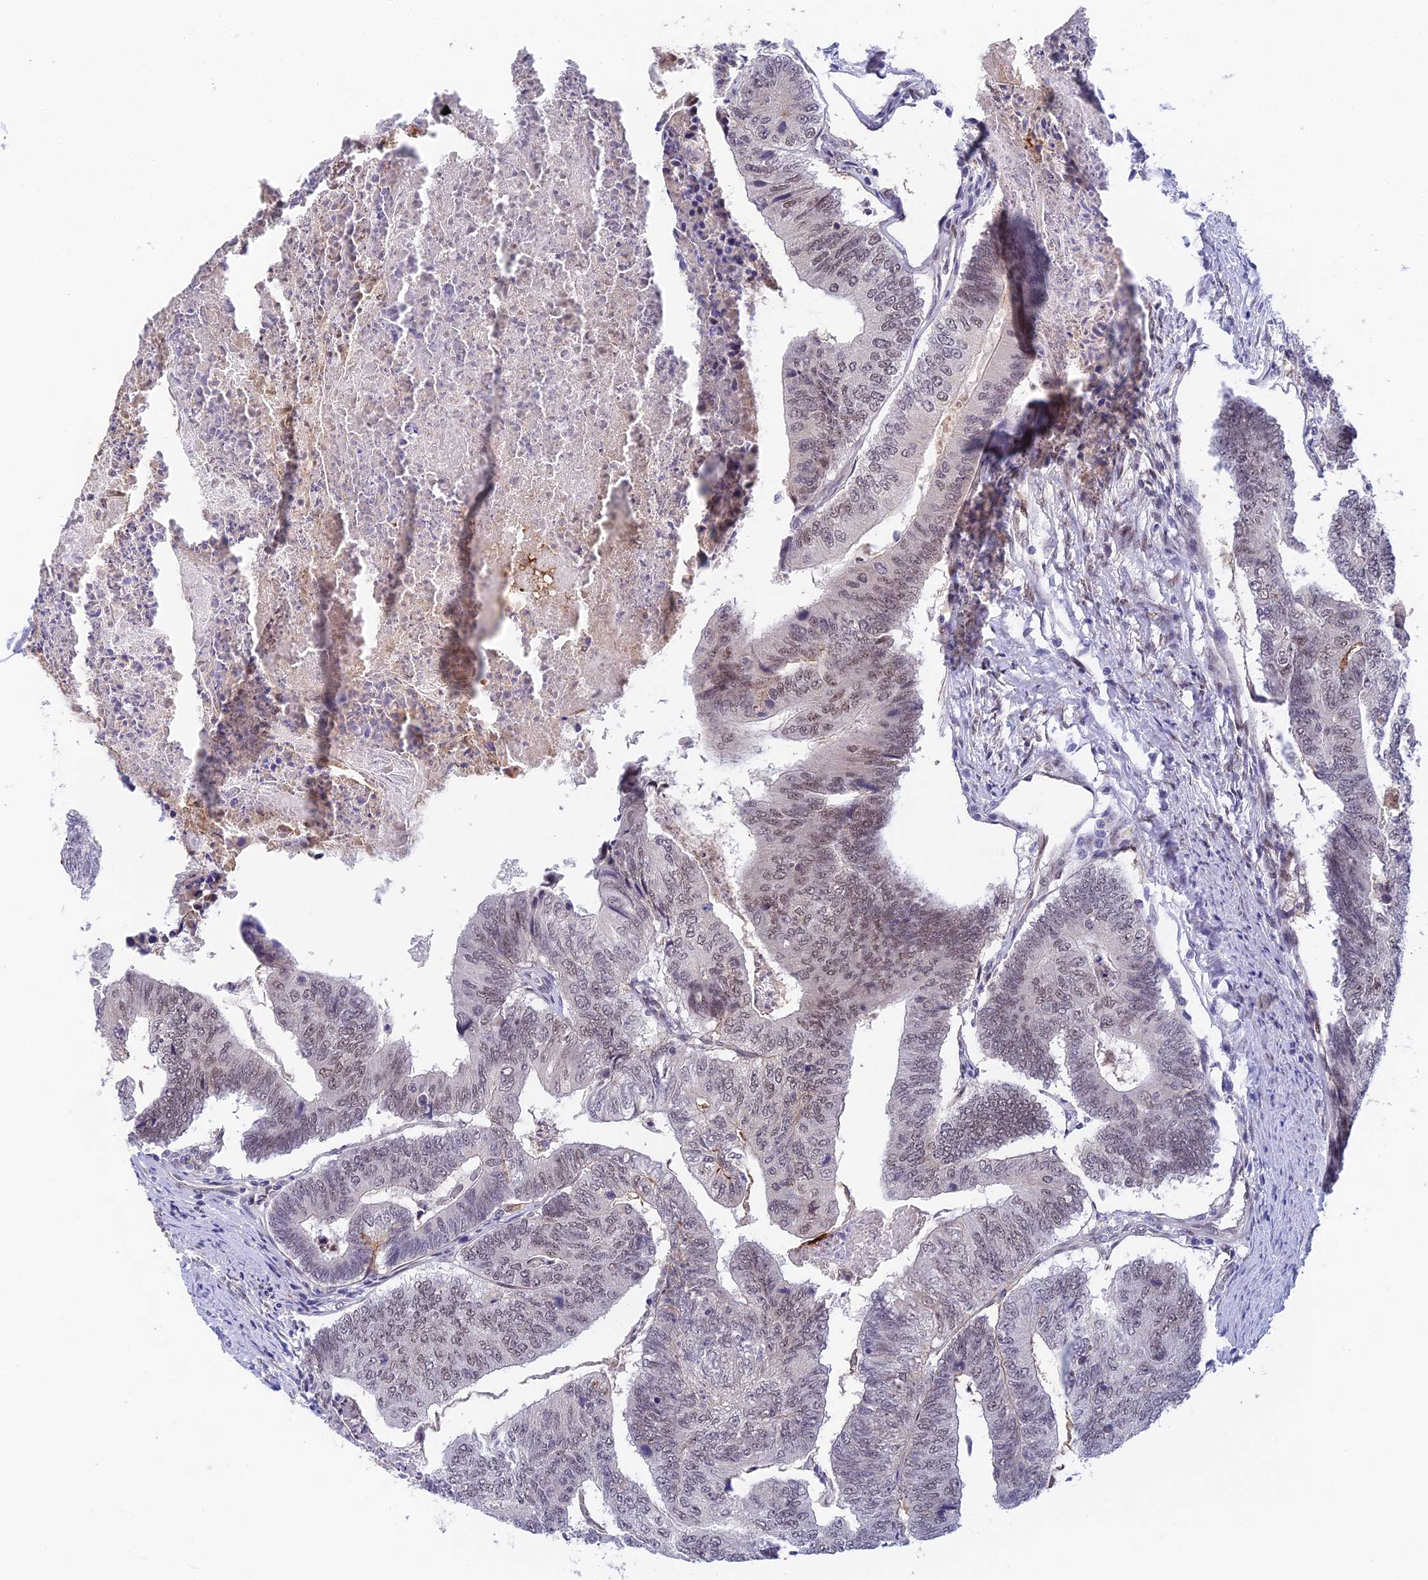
{"staining": {"intensity": "weak", "quantity": "25%-75%", "location": "nuclear"}, "tissue": "colorectal cancer", "cell_type": "Tumor cells", "image_type": "cancer", "snomed": [{"axis": "morphology", "description": "Adenocarcinoma, NOS"}, {"axis": "topography", "description": "Colon"}], "caption": "A high-resolution histopathology image shows immunohistochemistry (IHC) staining of colorectal cancer (adenocarcinoma), which displays weak nuclear staining in about 25%-75% of tumor cells.", "gene": "NSMCE1", "patient": {"sex": "female", "age": 67}}